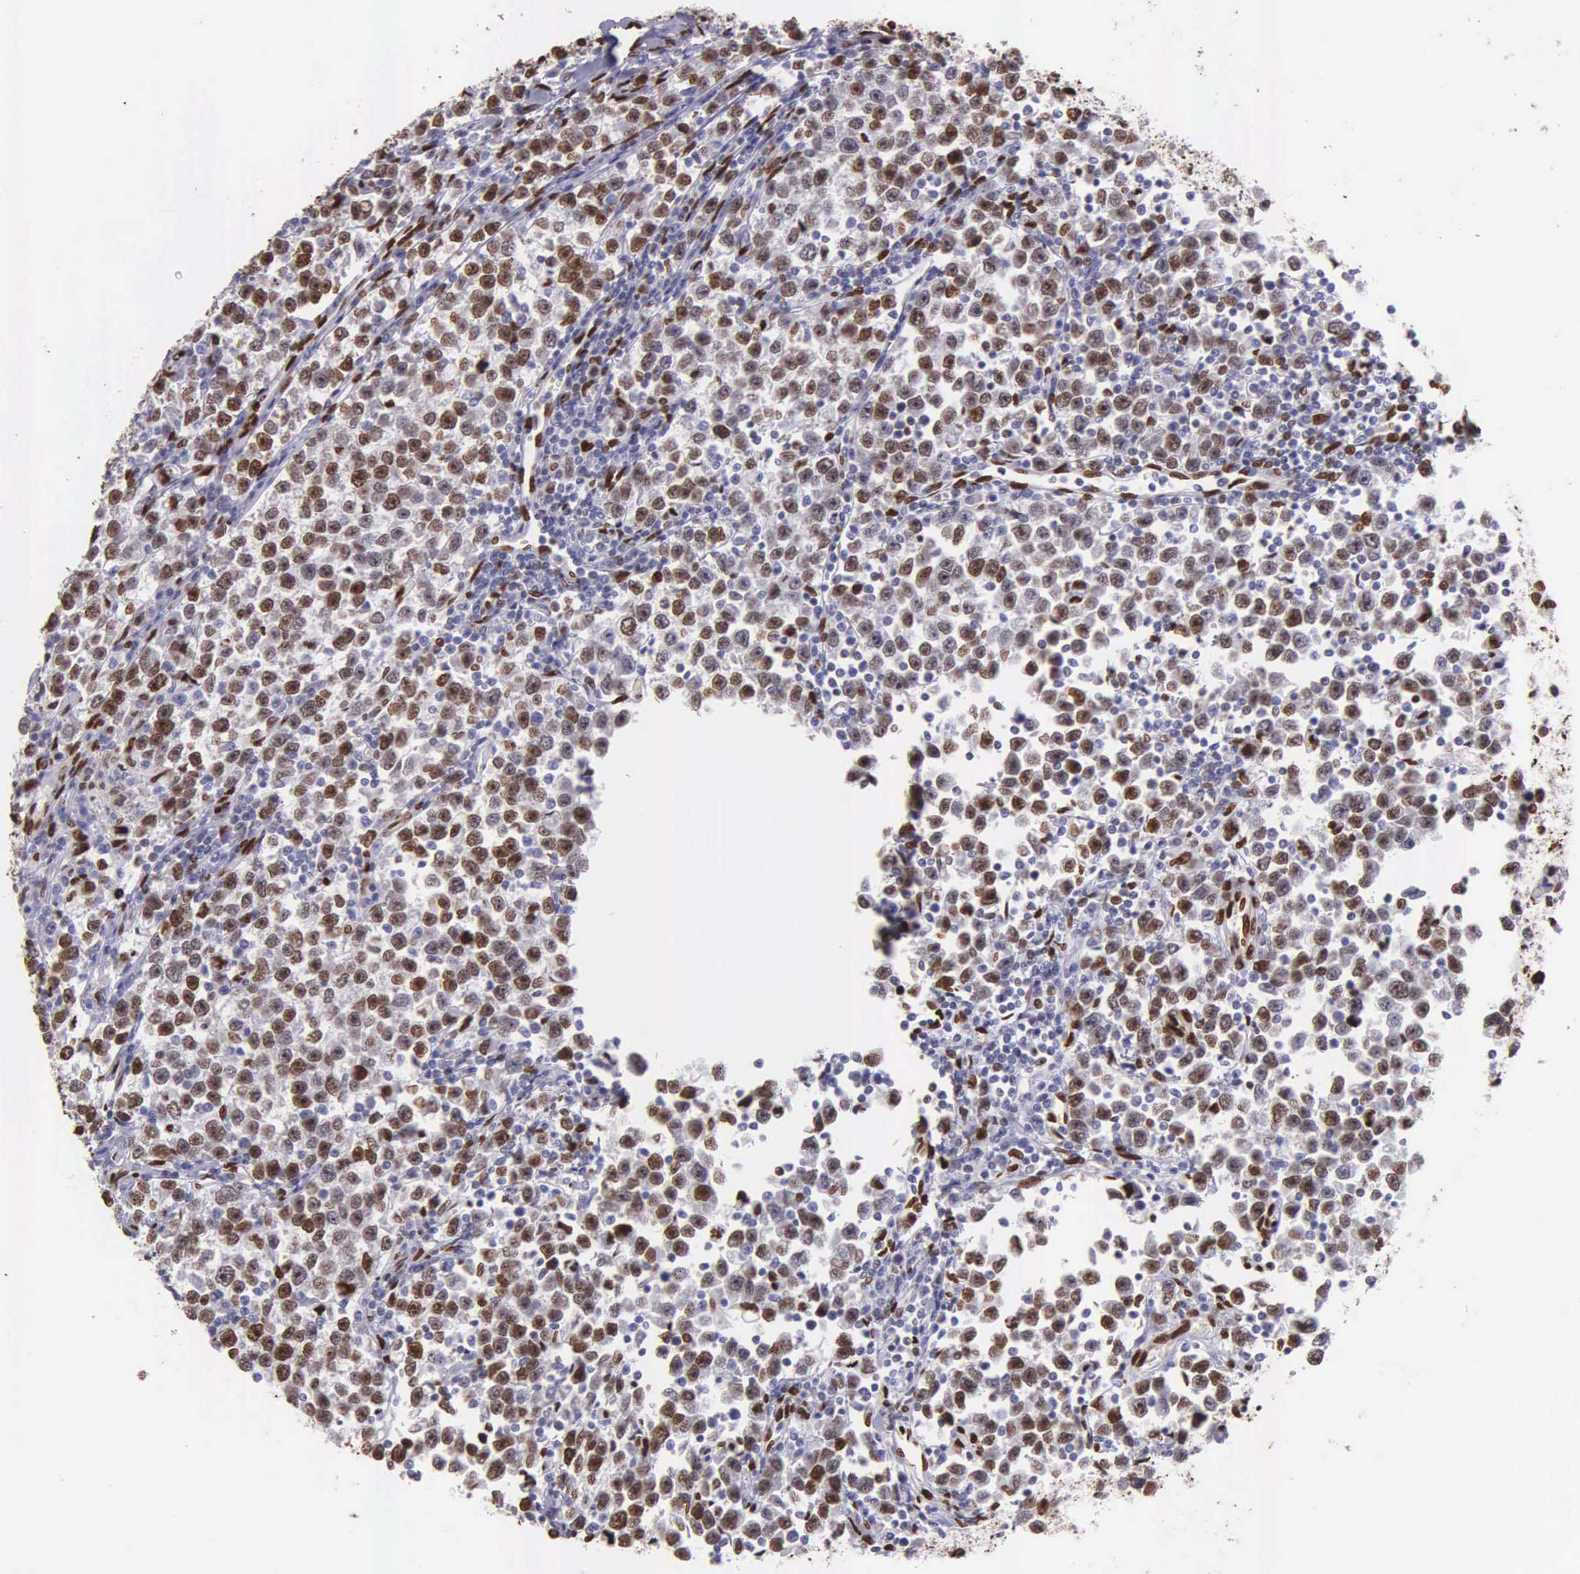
{"staining": {"intensity": "moderate", "quantity": ">75%", "location": "nuclear"}, "tissue": "testis cancer", "cell_type": "Tumor cells", "image_type": "cancer", "snomed": [{"axis": "morphology", "description": "Seminoma, NOS"}, {"axis": "topography", "description": "Testis"}], "caption": "Moderate nuclear protein staining is identified in approximately >75% of tumor cells in seminoma (testis).", "gene": "H1-0", "patient": {"sex": "male", "age": 43}}